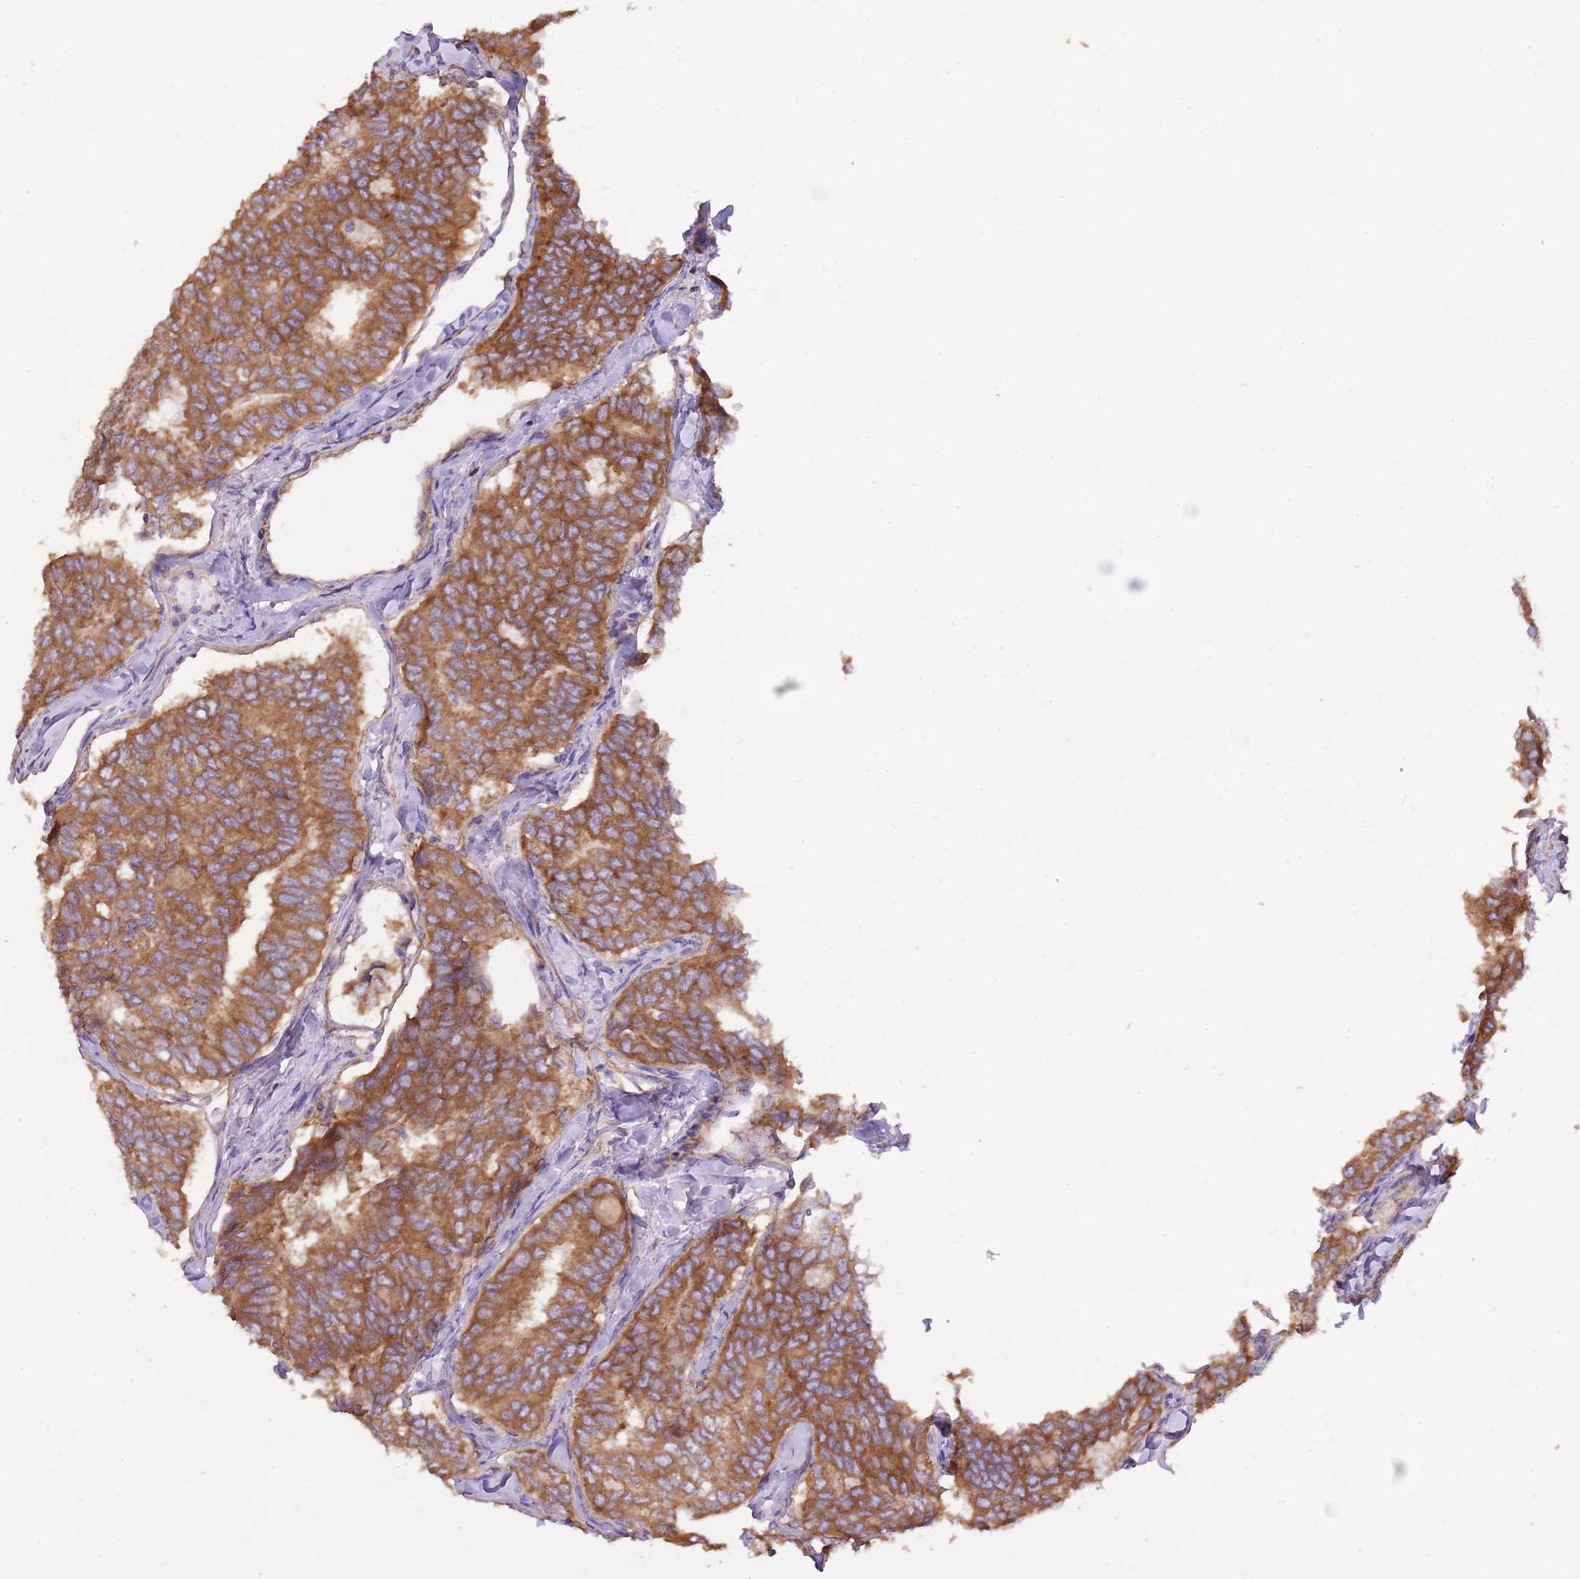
{"staining": {"intensity": "moderate", "quantity": ">75%", "location": "cytoplasmic/membranous"}, "tissue": "thyroid cancer", "cell_type": "Tumor cells", "image_type": "cancer", "snomed": [{"axis": "morphology", "description": "Papillary adenocarcinoma, NOS"}, {"axis": "topography", "description": "Thyroid gland"}], "caption": "Tumor cells exhibit moderate cytoplasmic/membranous staining in about >75% of cells in thyroid cancer.", "gene": "DOCK9", "patient": {"sex": "female", "age": 35}}